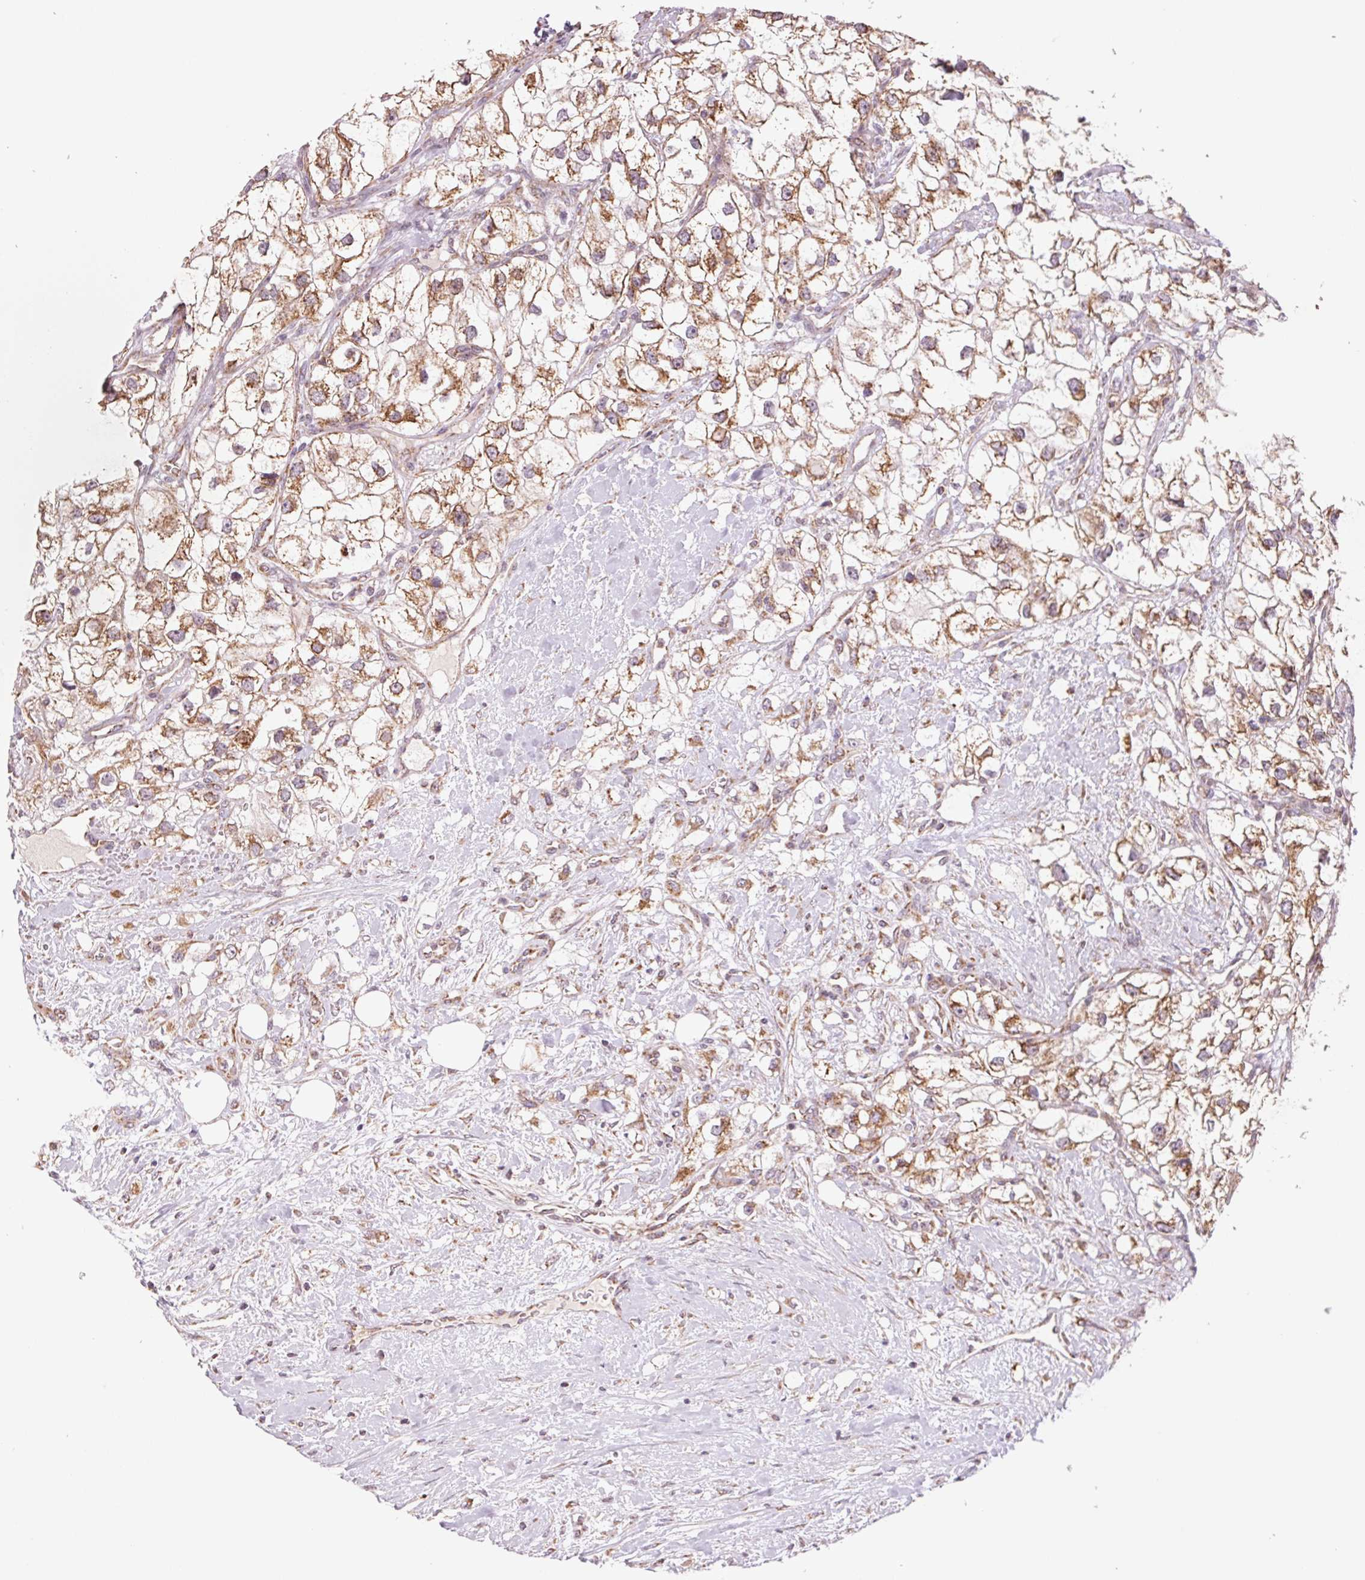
{"staining": {"intensity": "moderate", "quantity": ">75%", "location": "cytoplasmic/membranous"}, "tissue": "renal cancer", "cell_type": "Tumor cells", "image_type": "cancer", "snomed": [{"axis": "morphology", "description": "Adenocarcinoma, NOS"}, {"axis": "topography", "description": "Kidney"}], "caption": "Human renal adenocarcinoma stained with a protein marker displays moderate staining in tumor cells.", "gene": "MATCAP1", "patient": {"sex": "male", "age": 59}}